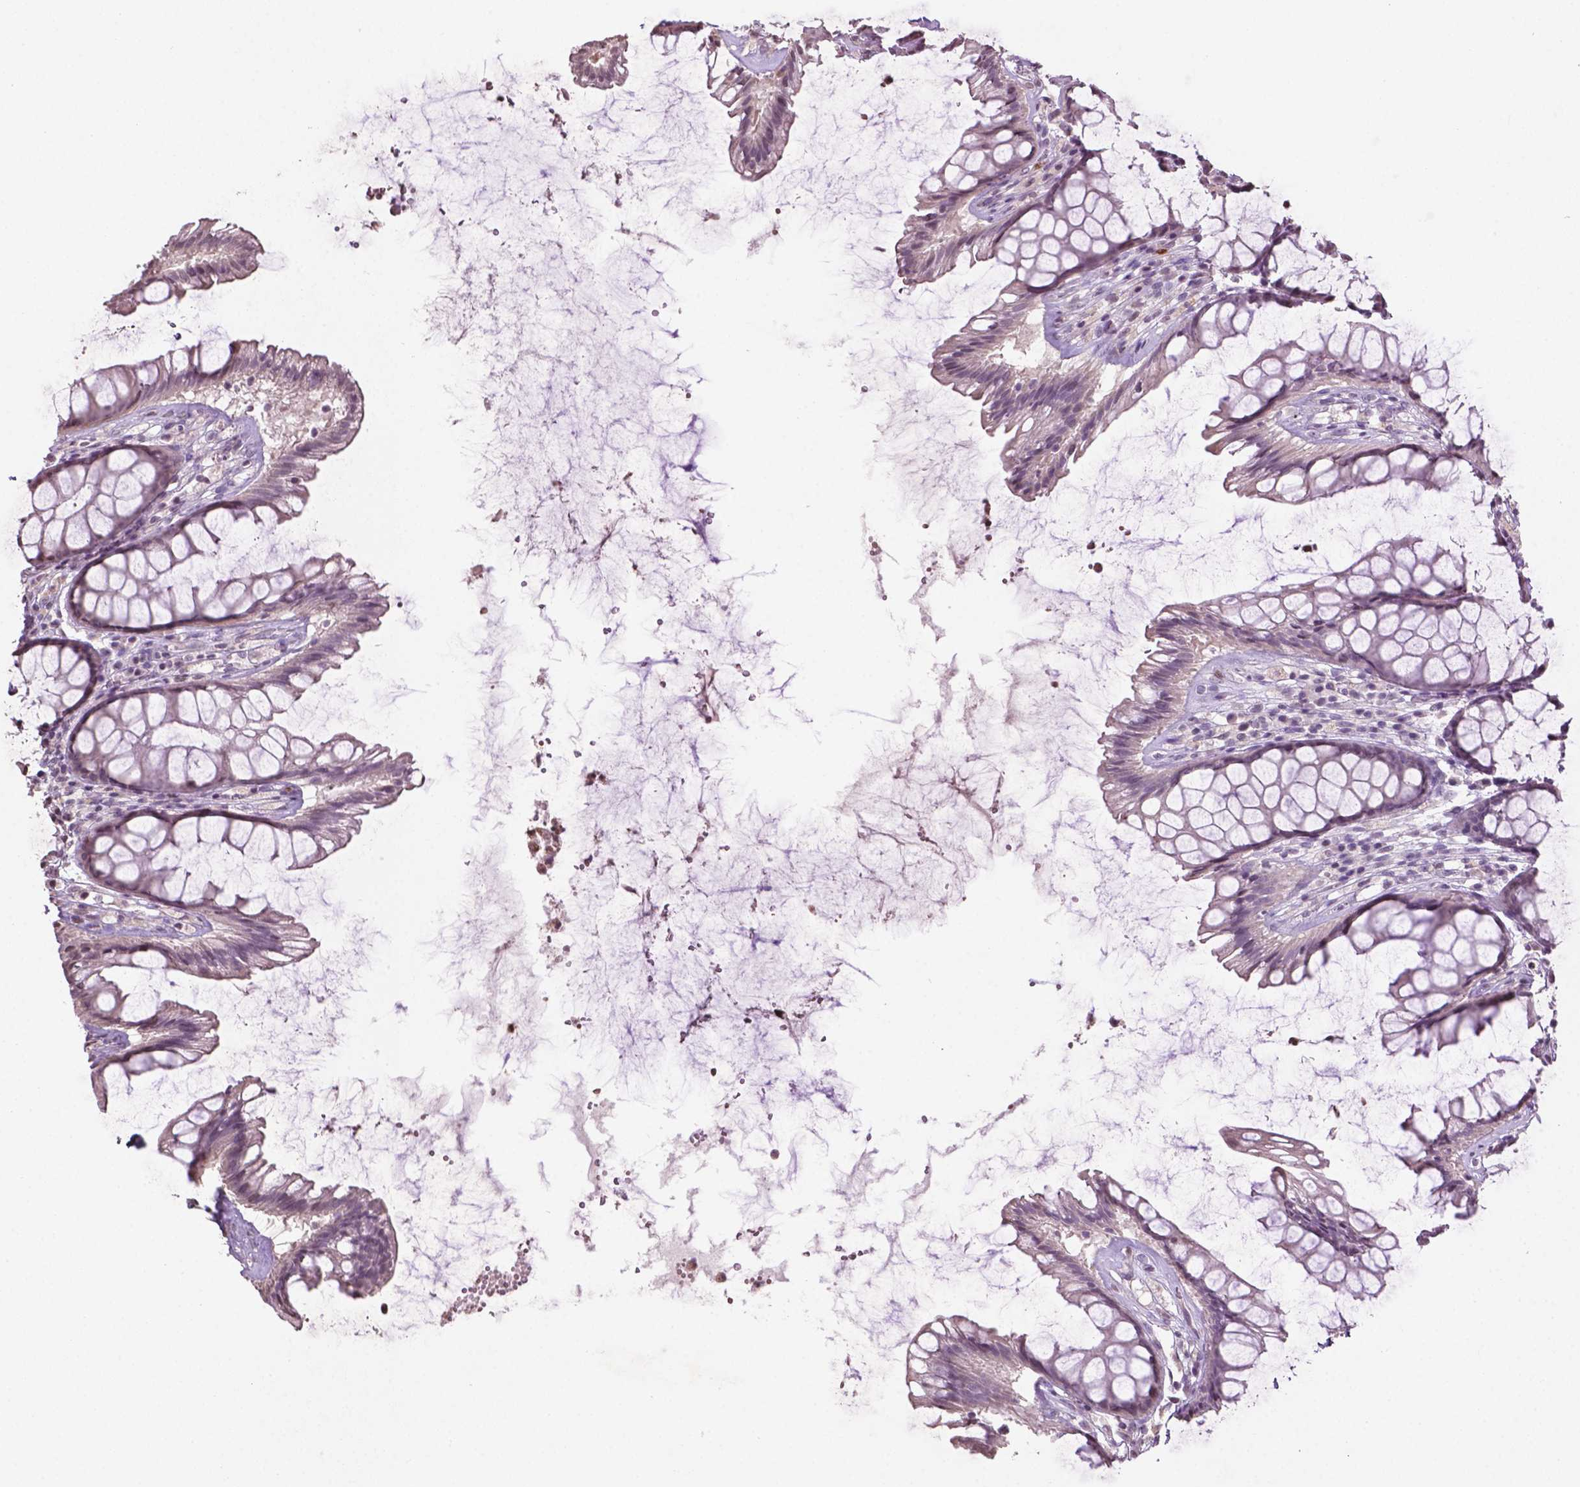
{"staining": {"intensity": "negative", "quantity": "none", "location": "none"}, "tissue": "rectum", "cell_type": "Glandular cells", "image_type": "normal", "snomed": [{"axis": "morphology", "description": "Normal tissue, NOS"}, {"axis": "topography", "description": "Rectum"}], "caption": "A high-resolution image shows IHC staining of benign rectum, which exhibits no significant positivity in glandular cells. (DAB (3,3'-diaminobenzidine) immunohistochemistry with hematoxylin counter stain).", "gene": "NTNG2", "patient": {"sex": "male", "age": 72}}